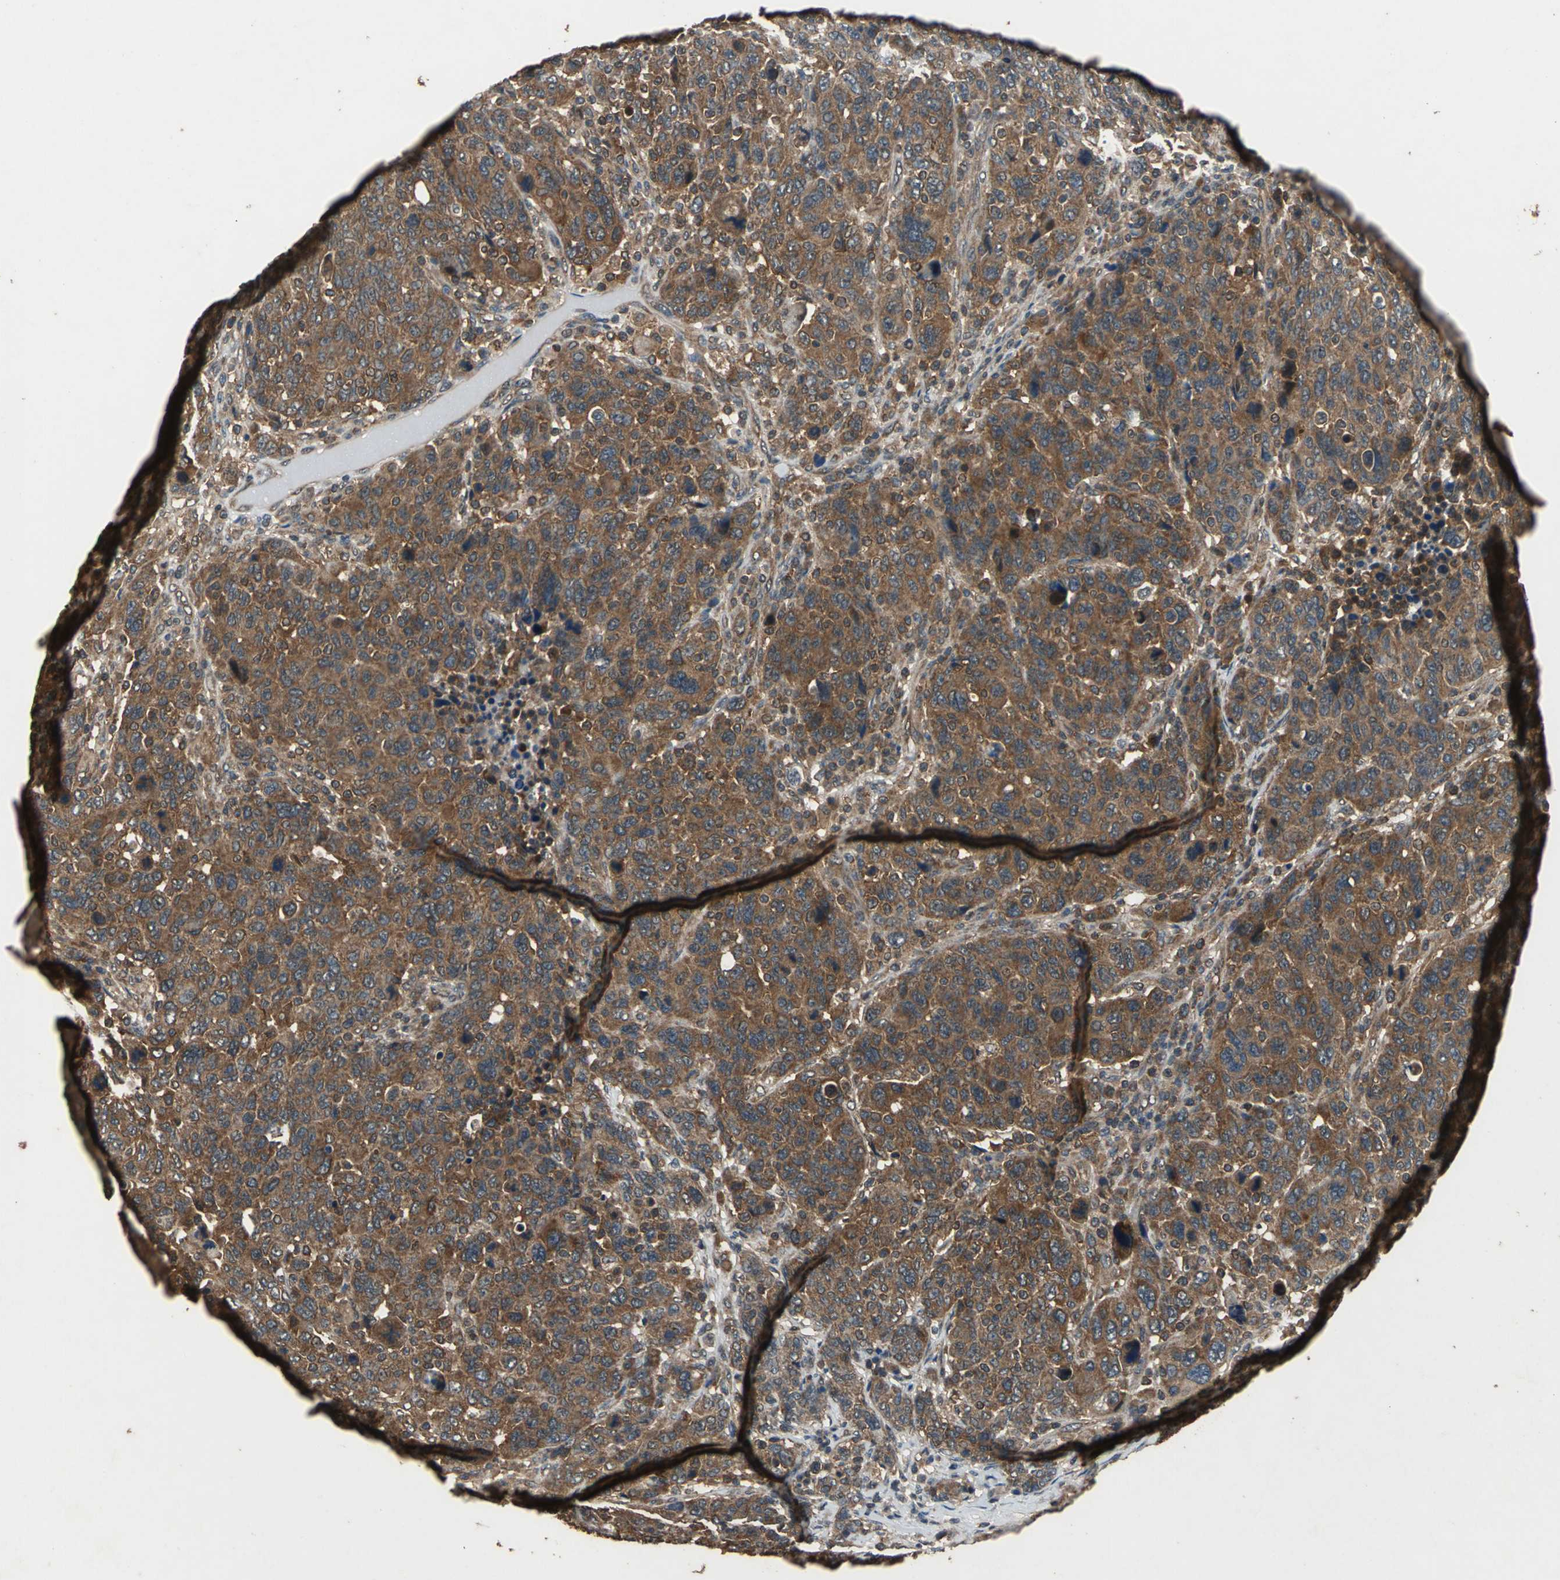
{"staining": {"intensity": "strong", "quantity": ">75%", "location": "cytoplasmic/membranous"}, "tissue": "breast cancer", "cell_type": "Tumor cells", "image_type": "cancer", "snomed": [{"axis": "morphology", "description": "Duct carcinoma"}, {"axis": "topography", "description": "Breast"}], "caption": "This image exhibits immunohistochemistry (IHC) staining of human infiltrating ductal carcinoma (breast), with high strong cytoplasmic/membranous positivity in approximately >75% of tumor cells.", "gene": "ZNF608", "patient": {"sex": "female", "age": 37}}